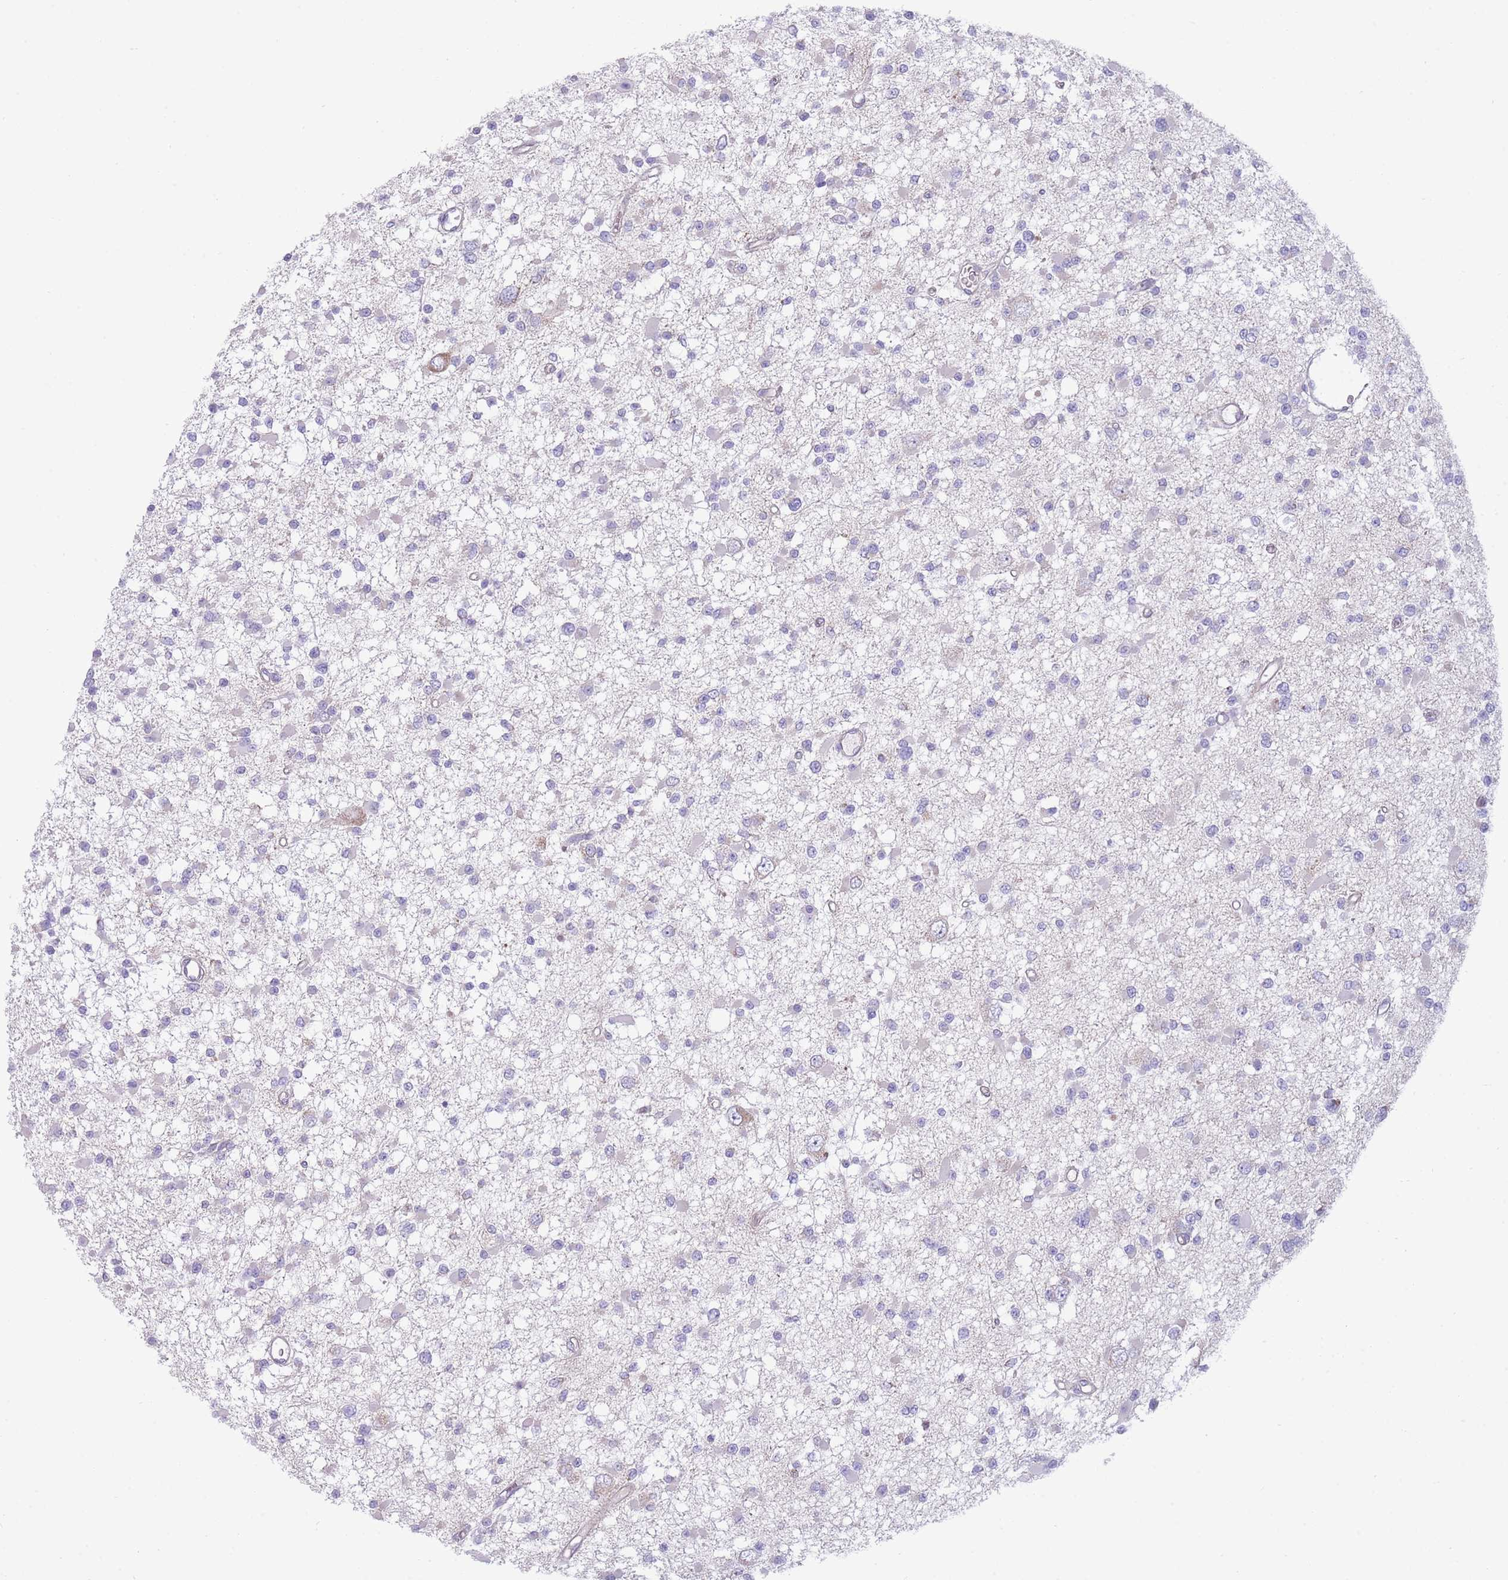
{"staining": {"intensity": "negative", "quantity": "none", "location": "none"}, "tissue": "glioma", "cell_type": "Tumor cells", "image_type": "cancer", "snomed": [{"axis": "morphology", "description": "Glioma, malignant, Low grade"}, {"axis": "topography", "description": "Brain"}], "caption": "This is an immunohistochemistry image of human glioma. There is no expression in tumor cells.", "gene": "TOMM5", "patient": {"sex": "female", "age": 22}}